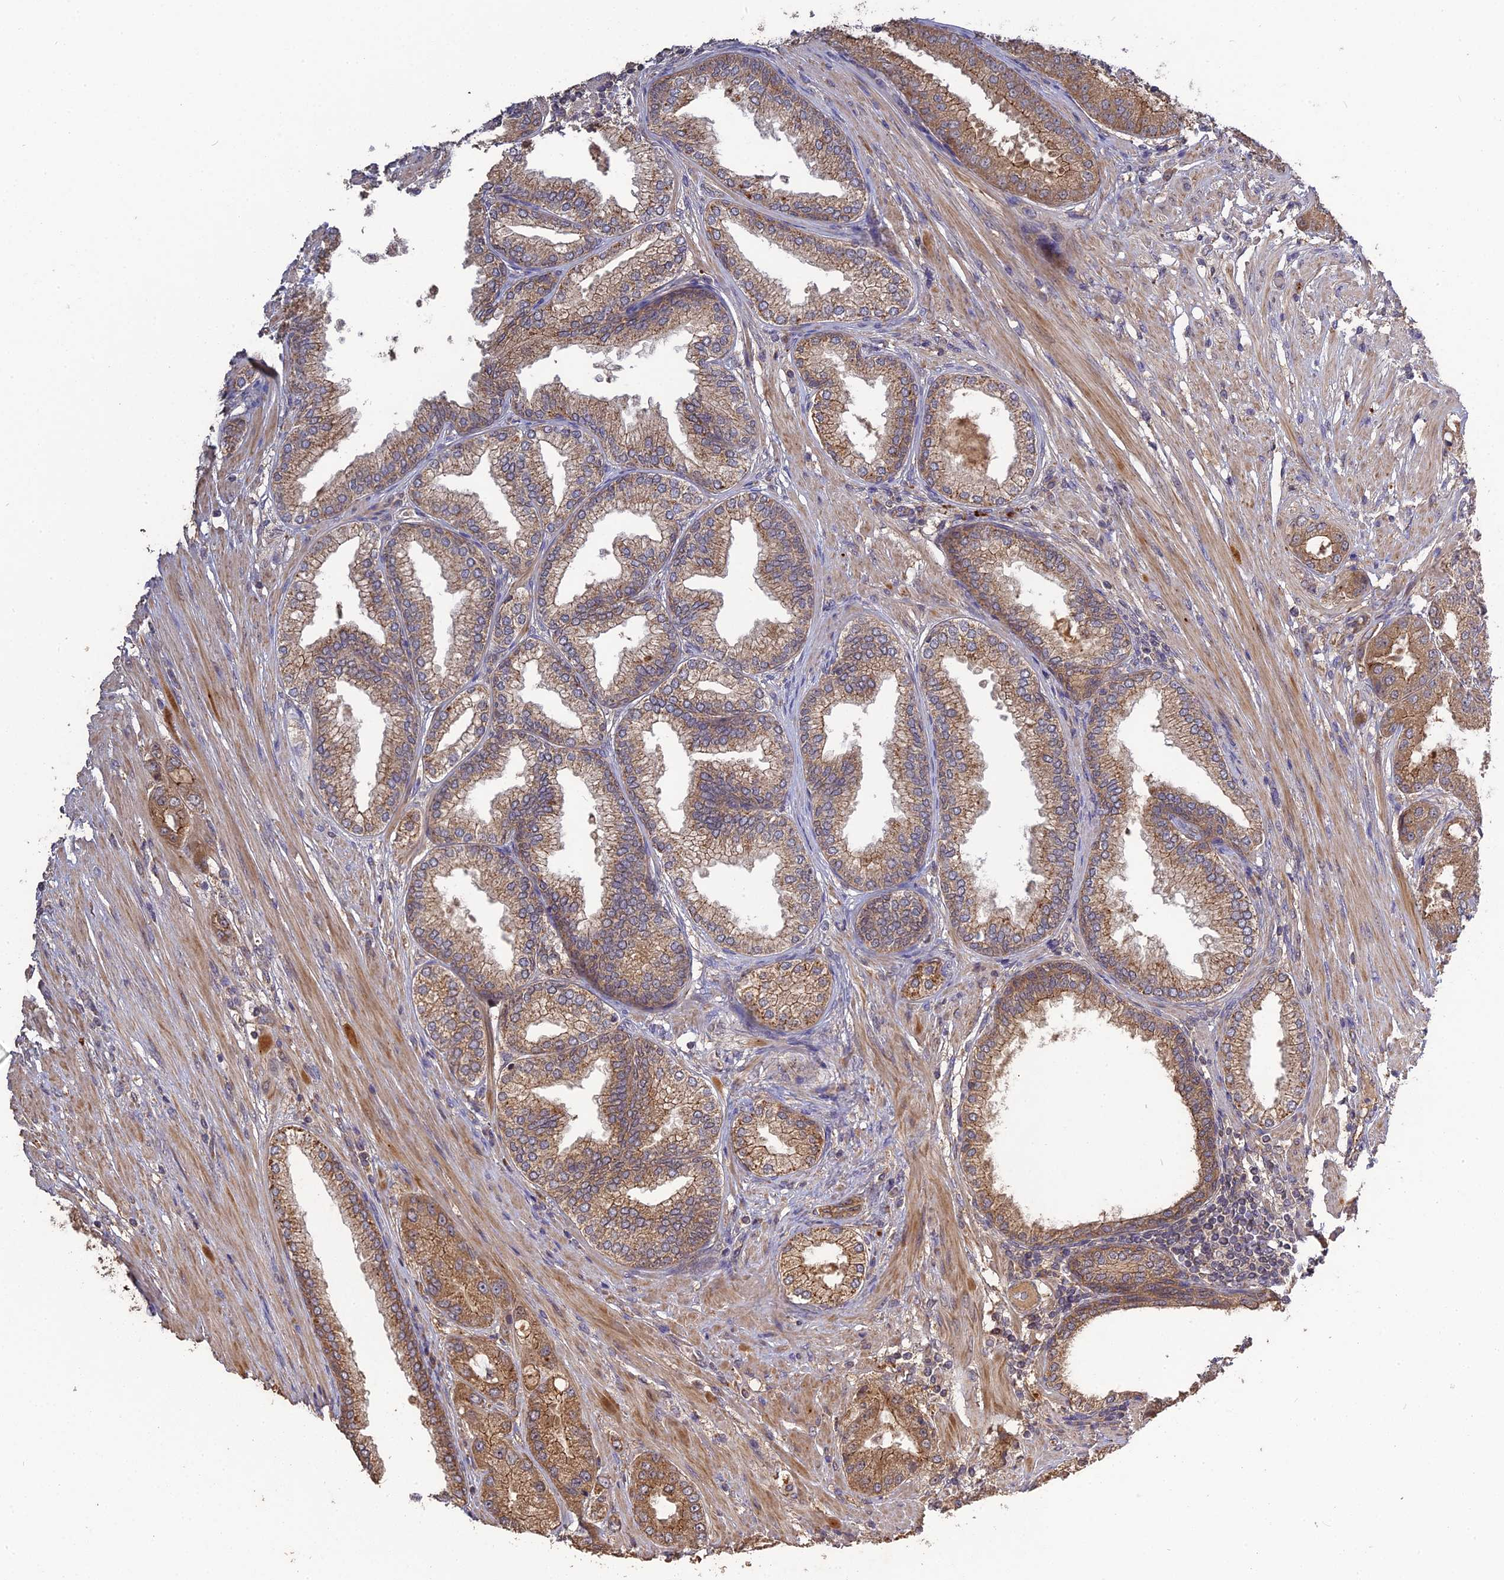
{"staining": {"intensity": "moderate", "quantity": ">75%", "location": "cytoplasmic/membranous"}, "tissue": "prostate cancer", "cell_type": "Tumor cells", "image_type": "cancer", "snomed": [{"axis": "morphology", "description": "Adenocarcinoma, High grade"}, {"axis": "topography", "description": "Prostate"}], "caption": "DAB immunohistochemical staining of prostate cancer demonstrates moderate cytoplasmic/membranous protein expression in about >75% of tumor cells. The protein of interest is shown in brown color, while the nuclei are stained blue.", "gene": "ARHGAP40", "patient": {"sex": "male", "age": 71}}